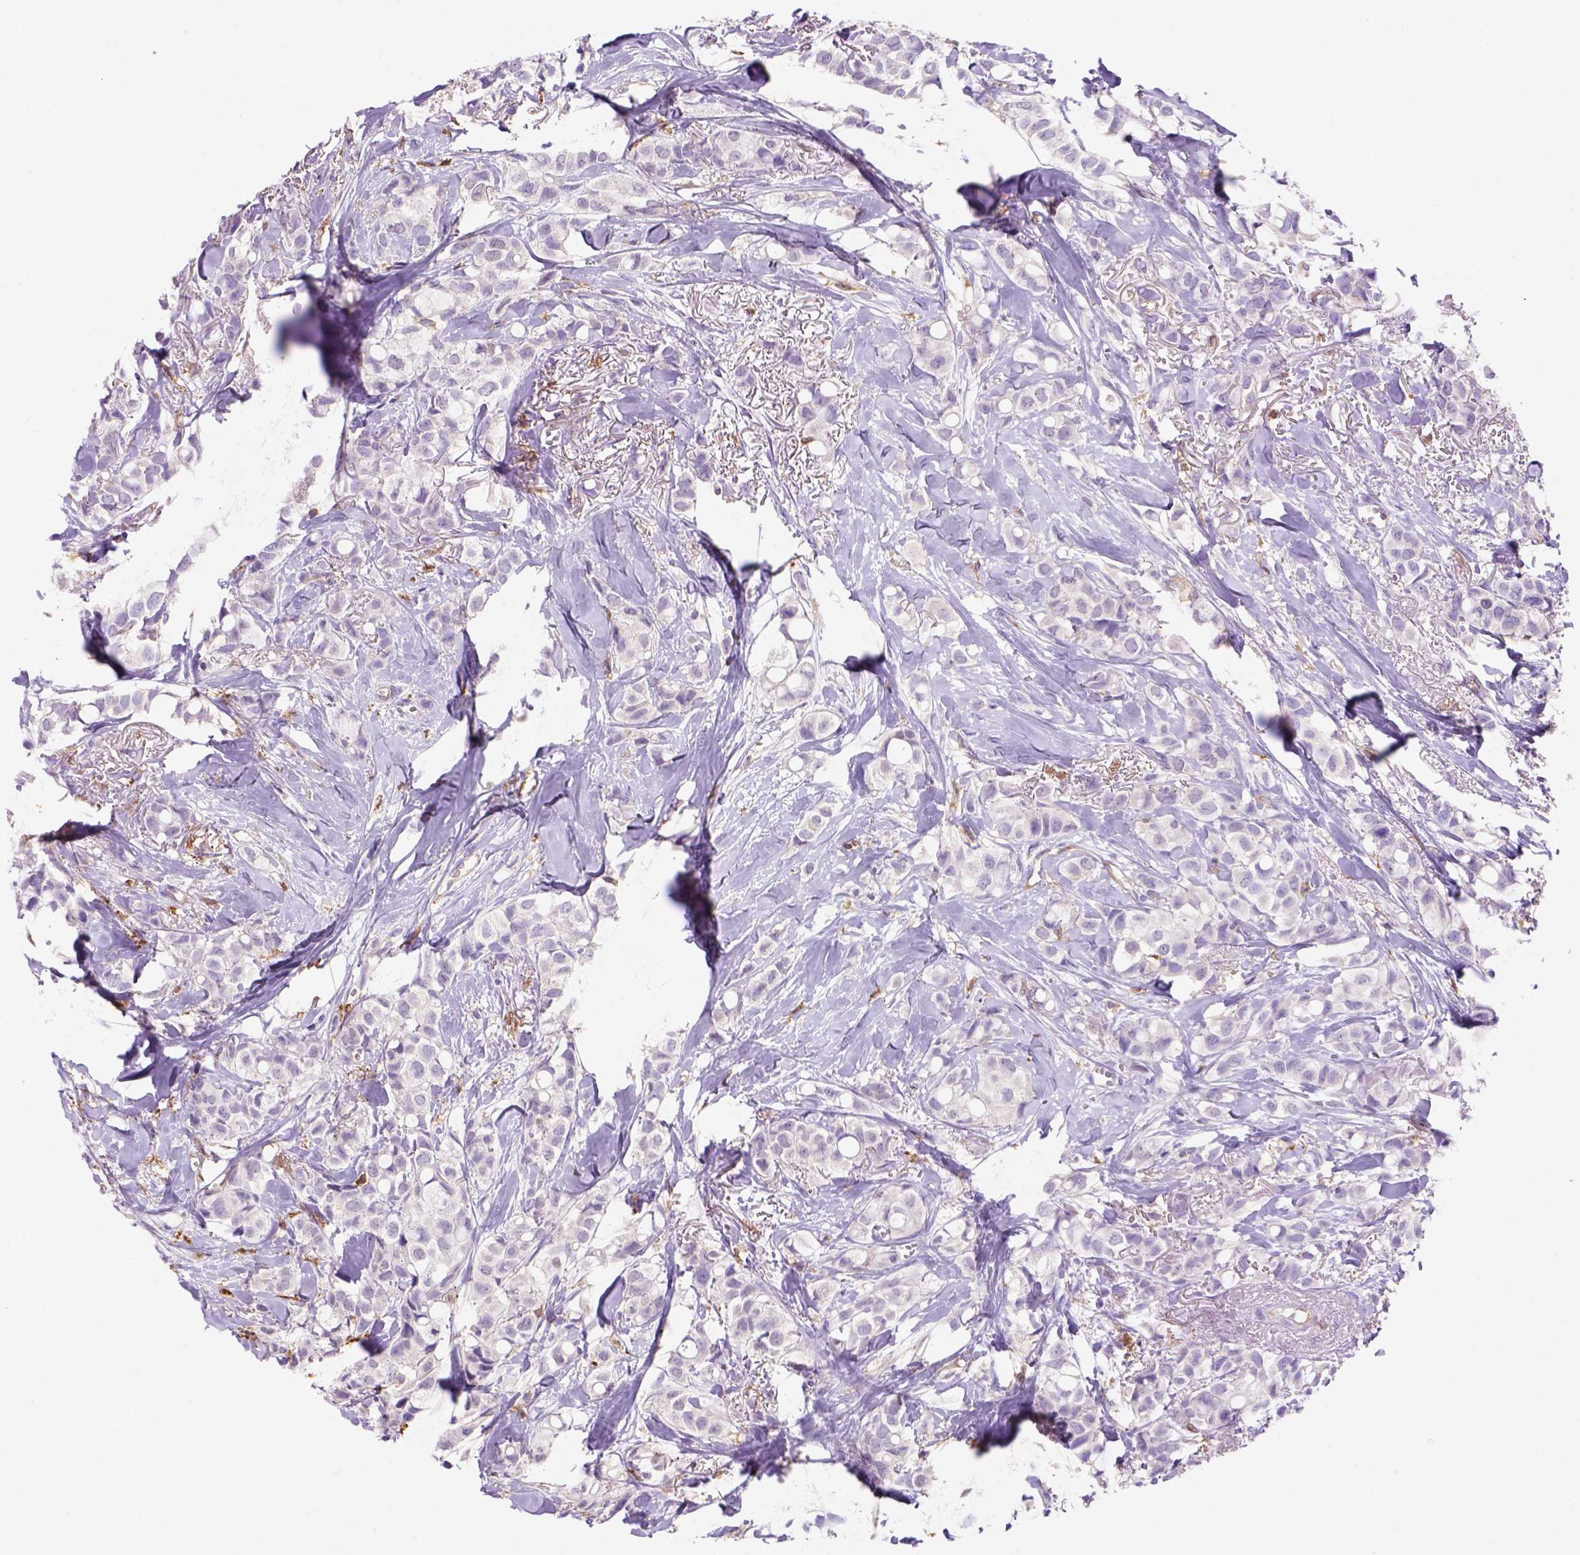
{"staining": {"intensity": "negative", "quantity": "none", "location": "none"}, "tissue": "breast cancer", "cell_type": "Tumor cells", "image_type": "cancer", "snomed": [{"axis": "morphology", "description": "Duct carcinoma"}, {"axis": "topography", "description": "Breast"}], "caption": "Histopathology image shows no significant protein positivity in tumor cells of intraductal carcinoma (breast).", "gene": "INPP5D", "patient": {"sex": "female", "age": 85}}